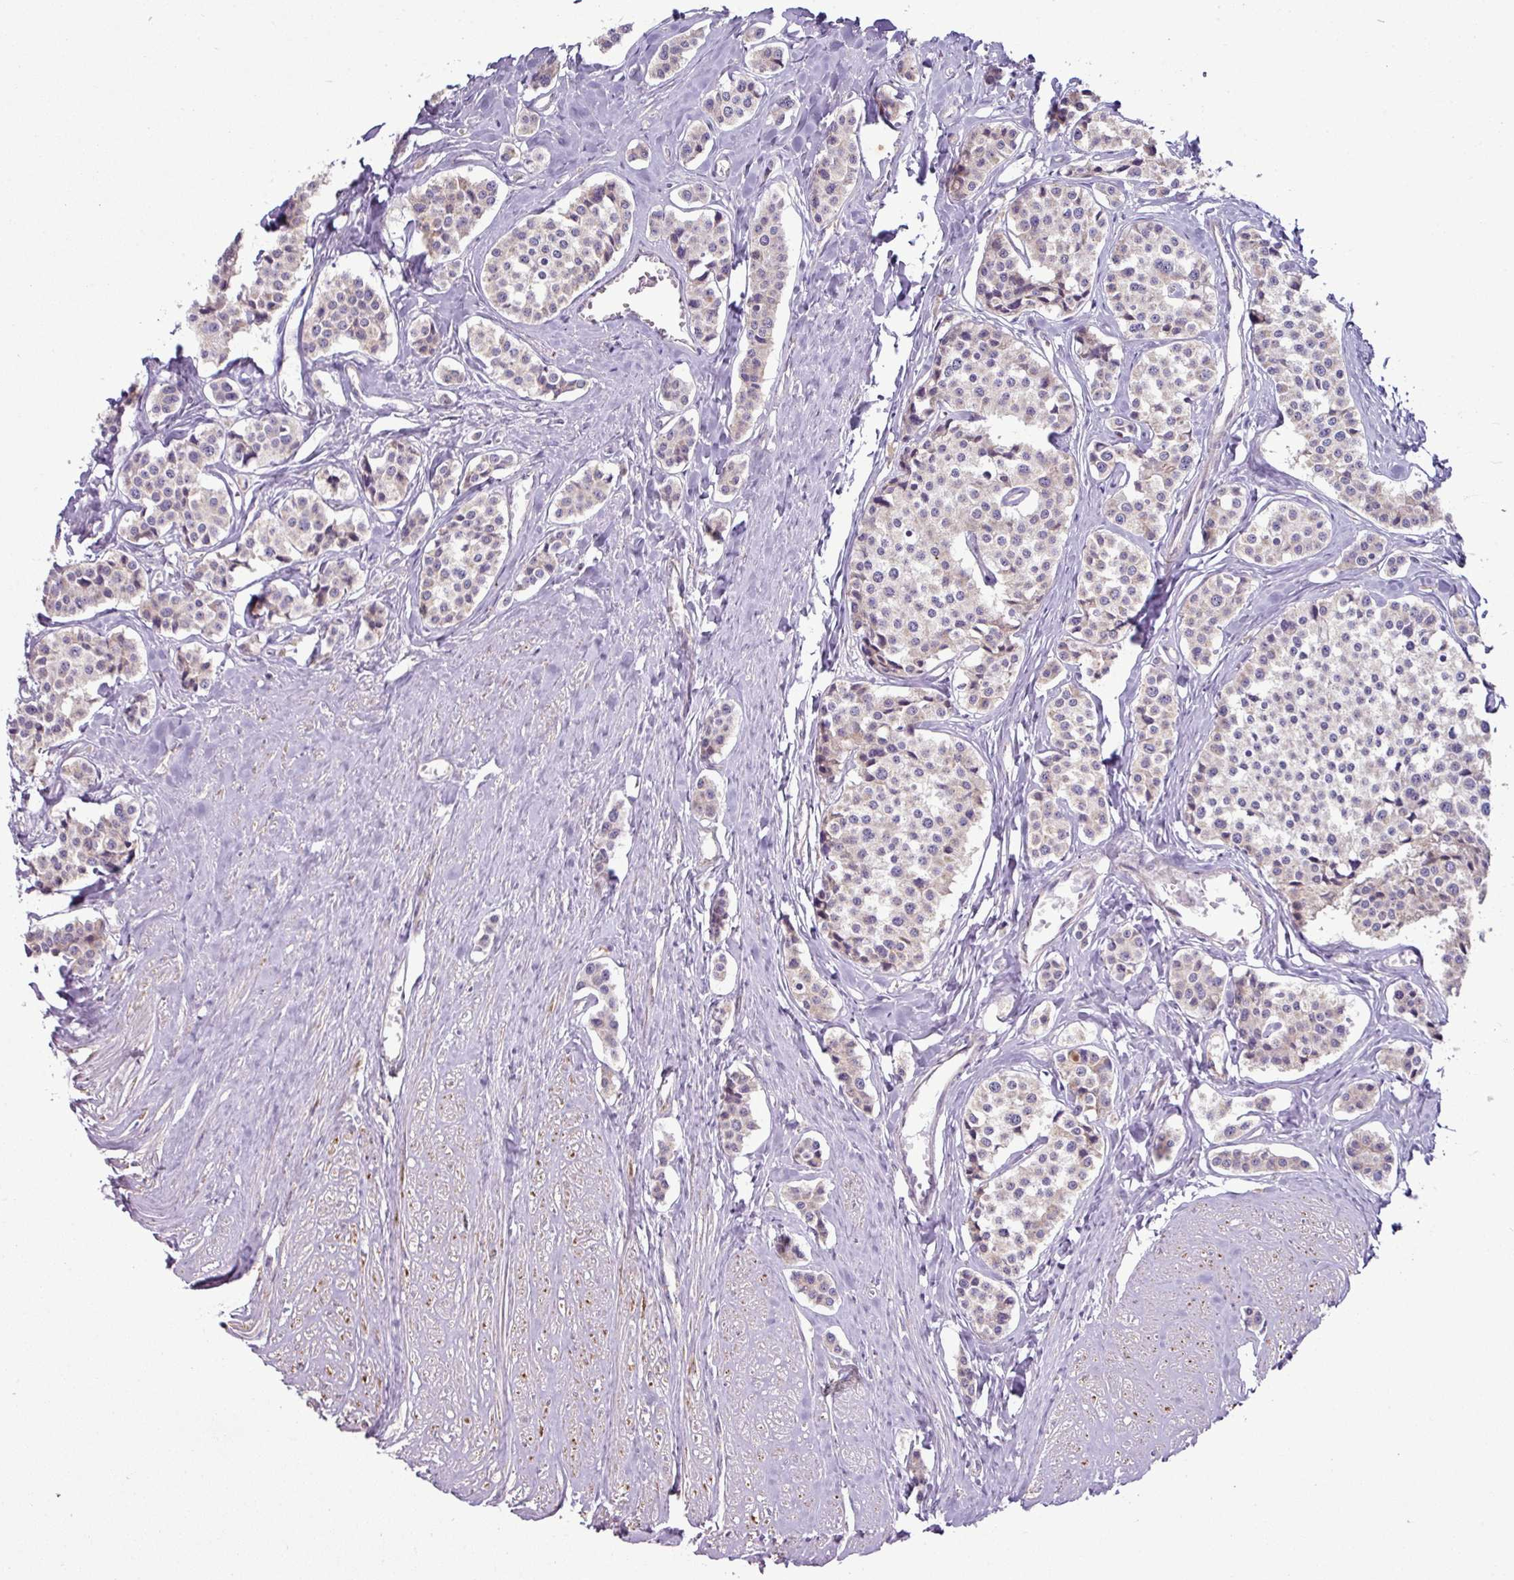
{"staining": {"intensity": "weak", "quantity": "<25%", "location": "cytoplasmic/membranous"}, "tissue": "carcinoid", "cell_type": "Tumor cells", "image_type": "cancer", "snomed": [{"axis": "morphology", "description": "Carcinoid, malignant, NOS"}, {"axis": "topography", "description": "Small intestine"}], "caption": "This micrograph is of carcinoid (malignant) stained with IHC to label a protein in brown with the nuclei are counter-stained blue. There is no positivity in tumor cells.", "gene": "LRRC9", "patient": {"sex": "male", "age": 60}}